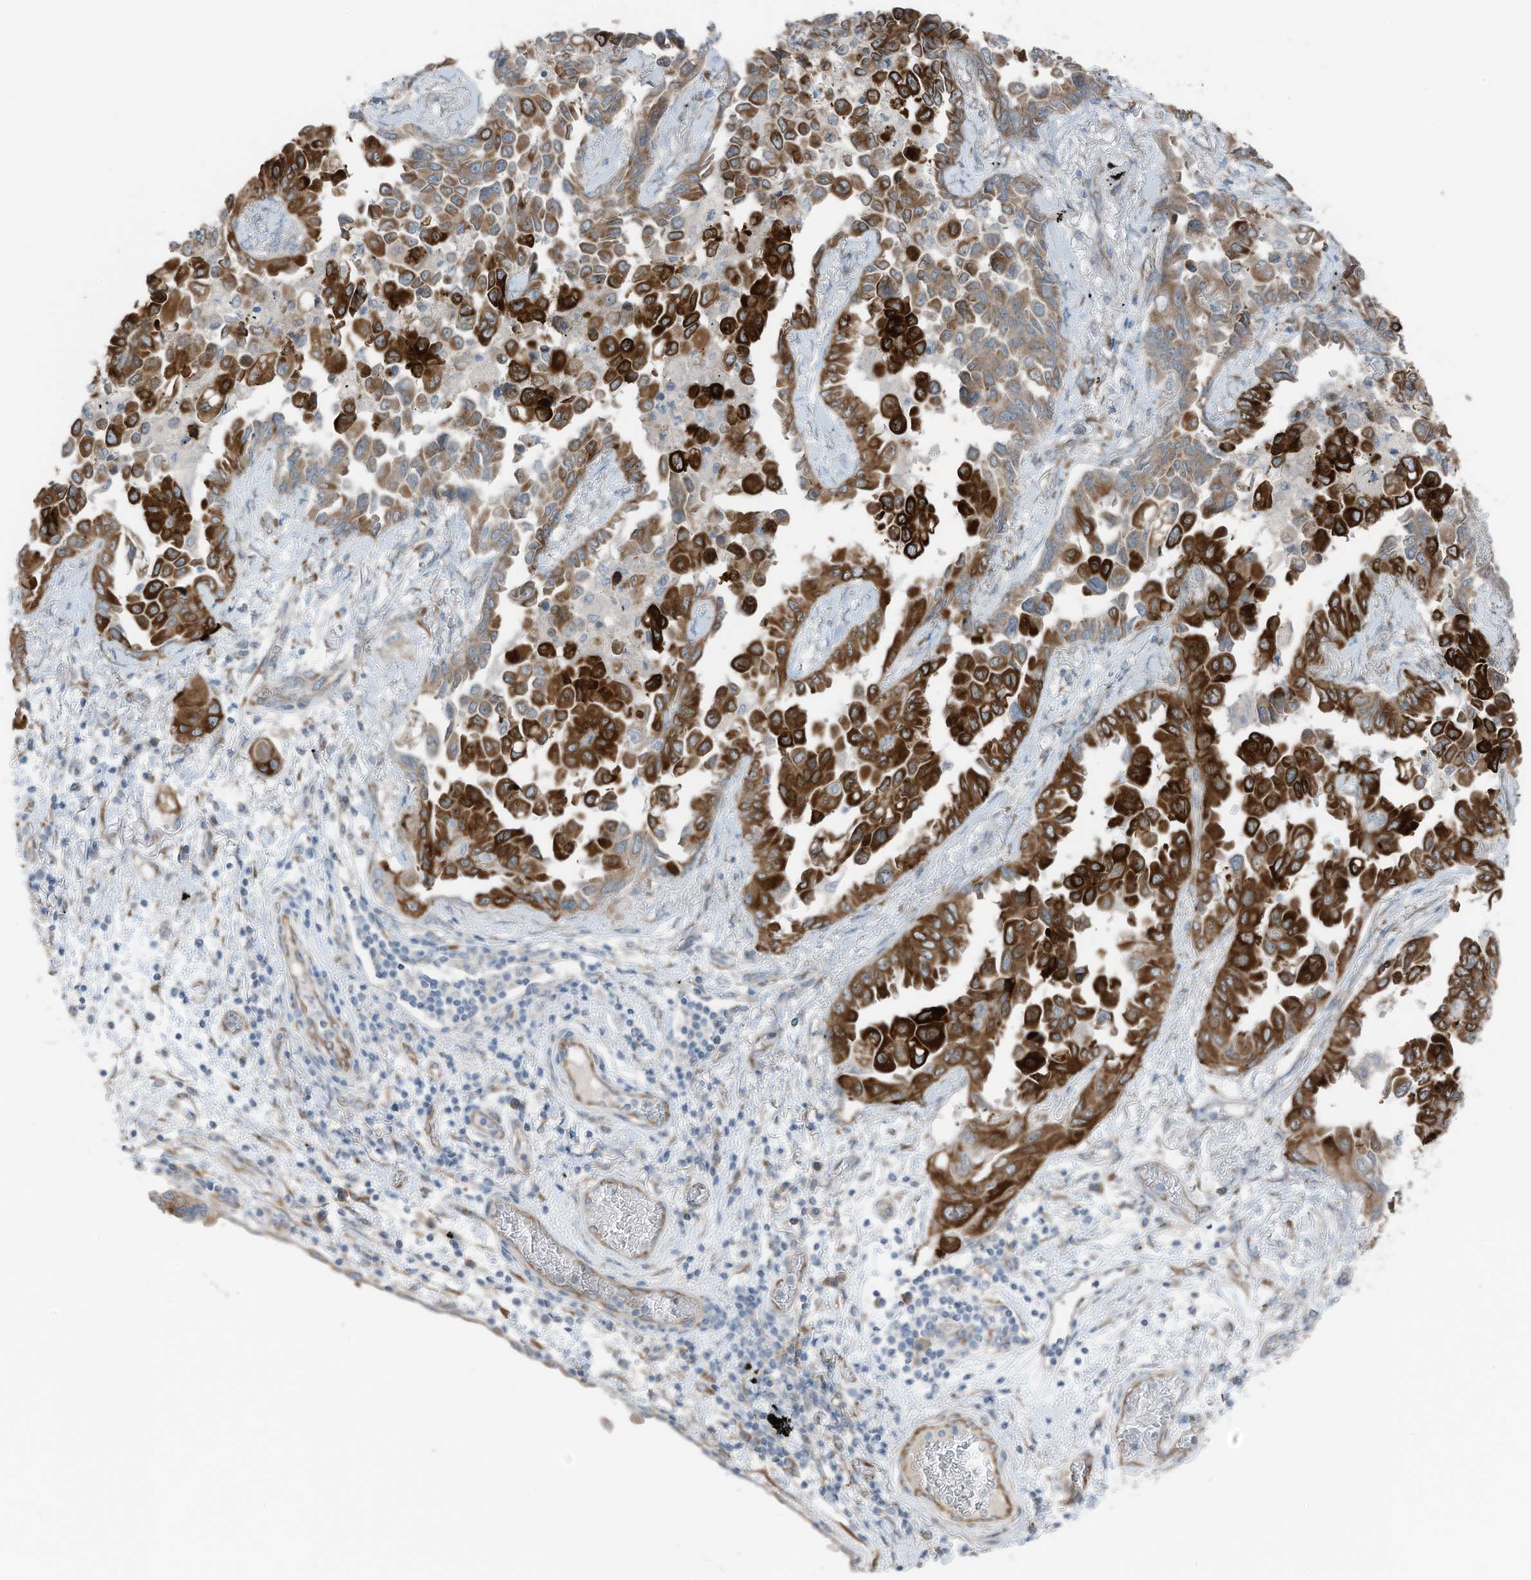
{"staining": {"intensity": "strong", "quantity": ">75%", "location": "cytoplasmic/membranous"}, "tissue": "lung cancer", "cell_type": "Tumor cells", "image_type": "cancer", "snomed": [{"axis": "morphology", "description": "Adenocarcinoma, NOS"}, {"axis": "topography", "description": "Lung"}], "caption": "There is high levels of strong cytoplasmic/membranous positivity in tumor cells of lung adenocarcinoma, as demonstrated by immunohistochemical staining (brown color).", "gene": "ARHGEF33", "patient": {"sex": "female", "age": 67}}